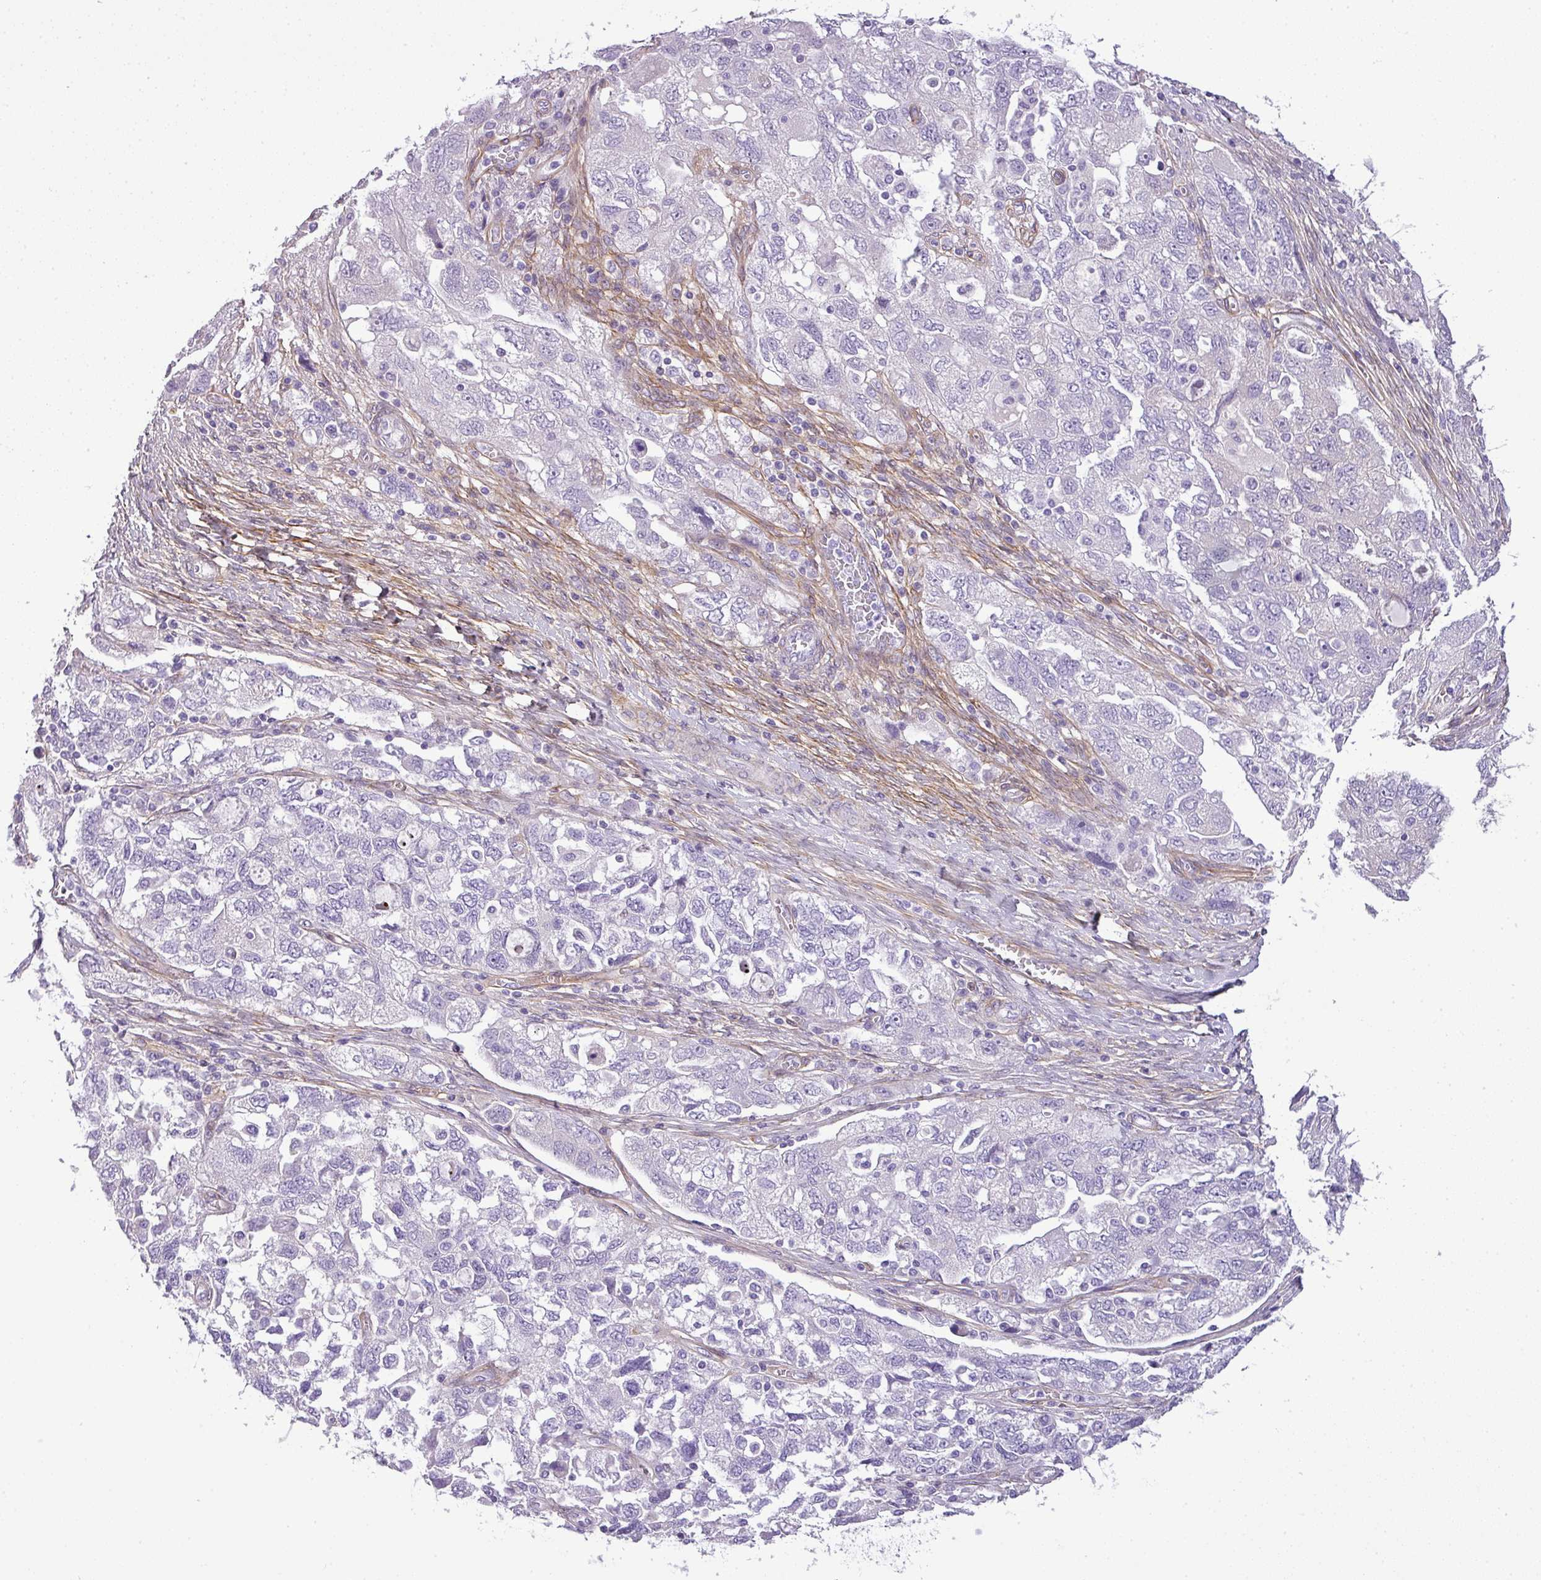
{"staining": {"intensity": "negative", "quantity": "none", "location": "none"}, "tissue": "ovarian cancer", "cell_type": "Tumor cells", "image_type": "cancer", "snomed": [{"axis": "morphology", "description": "Carcinoma, NOS"}, {"axis": "morphology", "description": "Cystadenocarcinoma, serous, NOS"}, {"axis": "topography", "description": "Ovary"}], "caption": "The micrograph demonstrates no staining of tumor cells in ovarian carcinoma.", "gene": "PARD6G", "patient": {"sex": "female", "age": 69}}